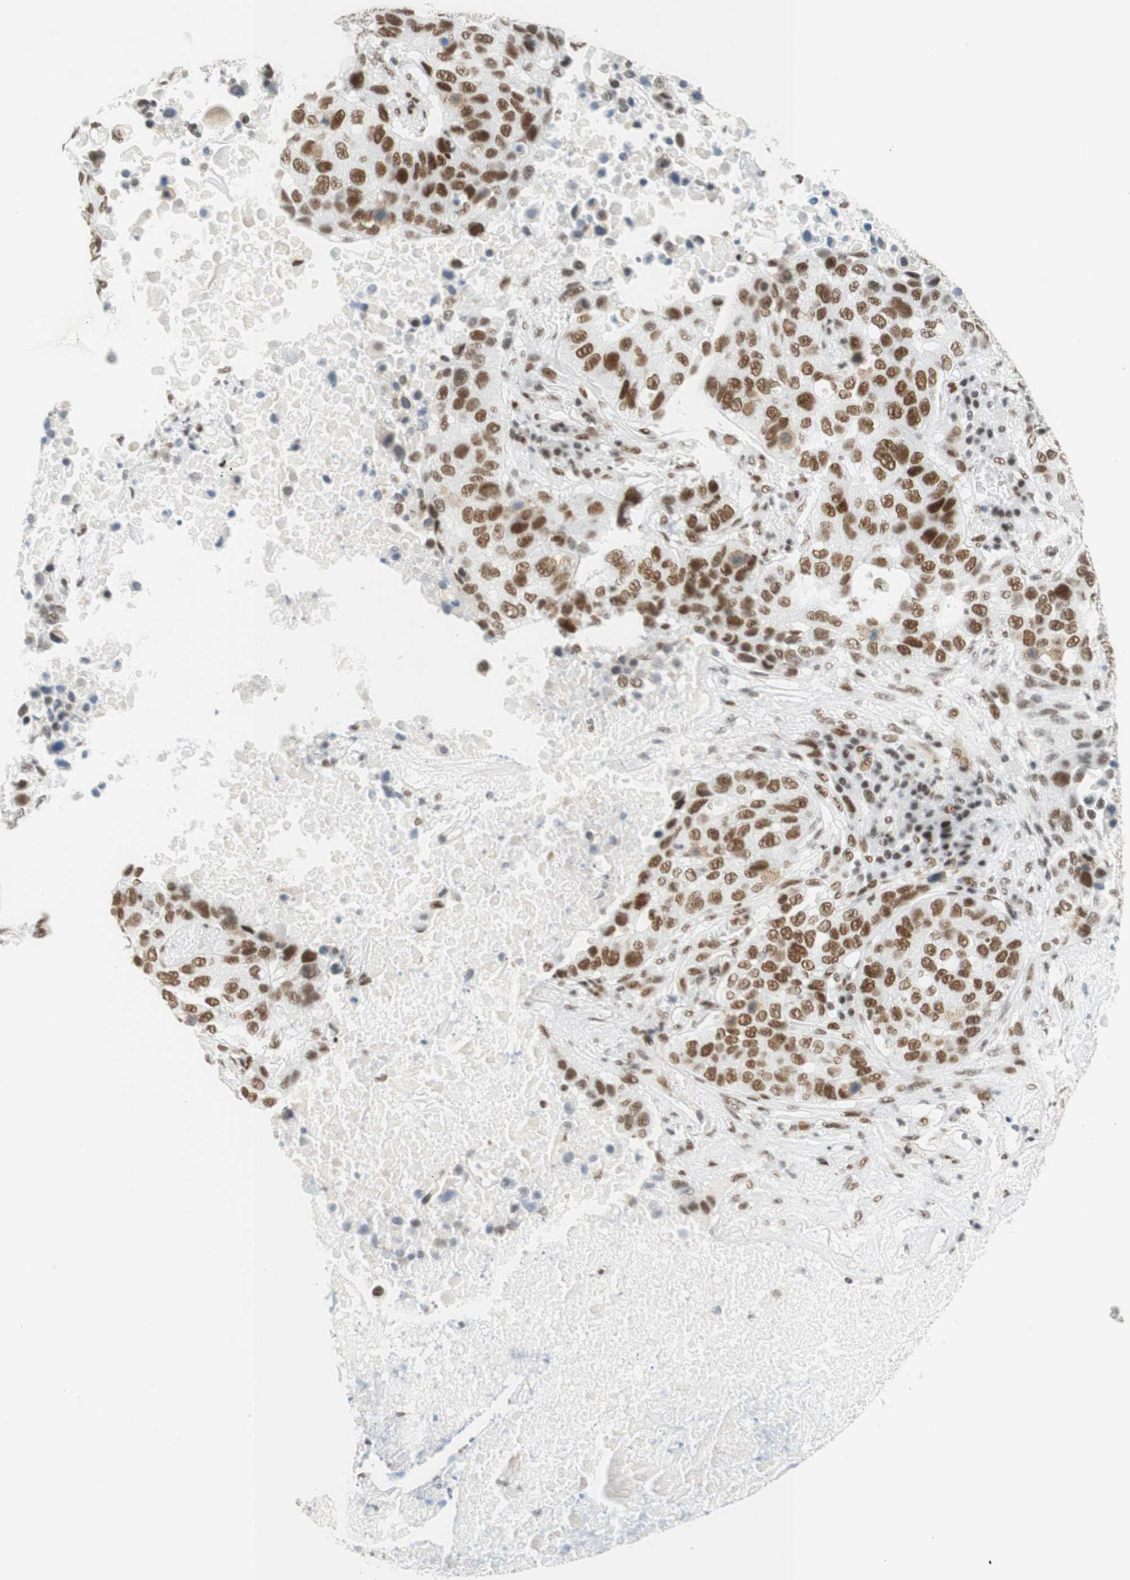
{"staining": {"intensity": "moderate", "quantity": "25%-75%", "location": "nuclear"}, "tissue": "lung cancer", "cell_type": "Tumor cells", "image_type": "cancer", "snomed": [{"axis": "morphology", "description": "Squamous cell carcinoma, NOS"}, {"axis": "topography", "description": "Lung"}], "caption": "Lung cancer stained with a brown dye demonstrates moderate nuclear positive expression in about 25%-75% of tumor cells.", "gene": "RNF20", "patient": {"sex": "male", "age": 57}}